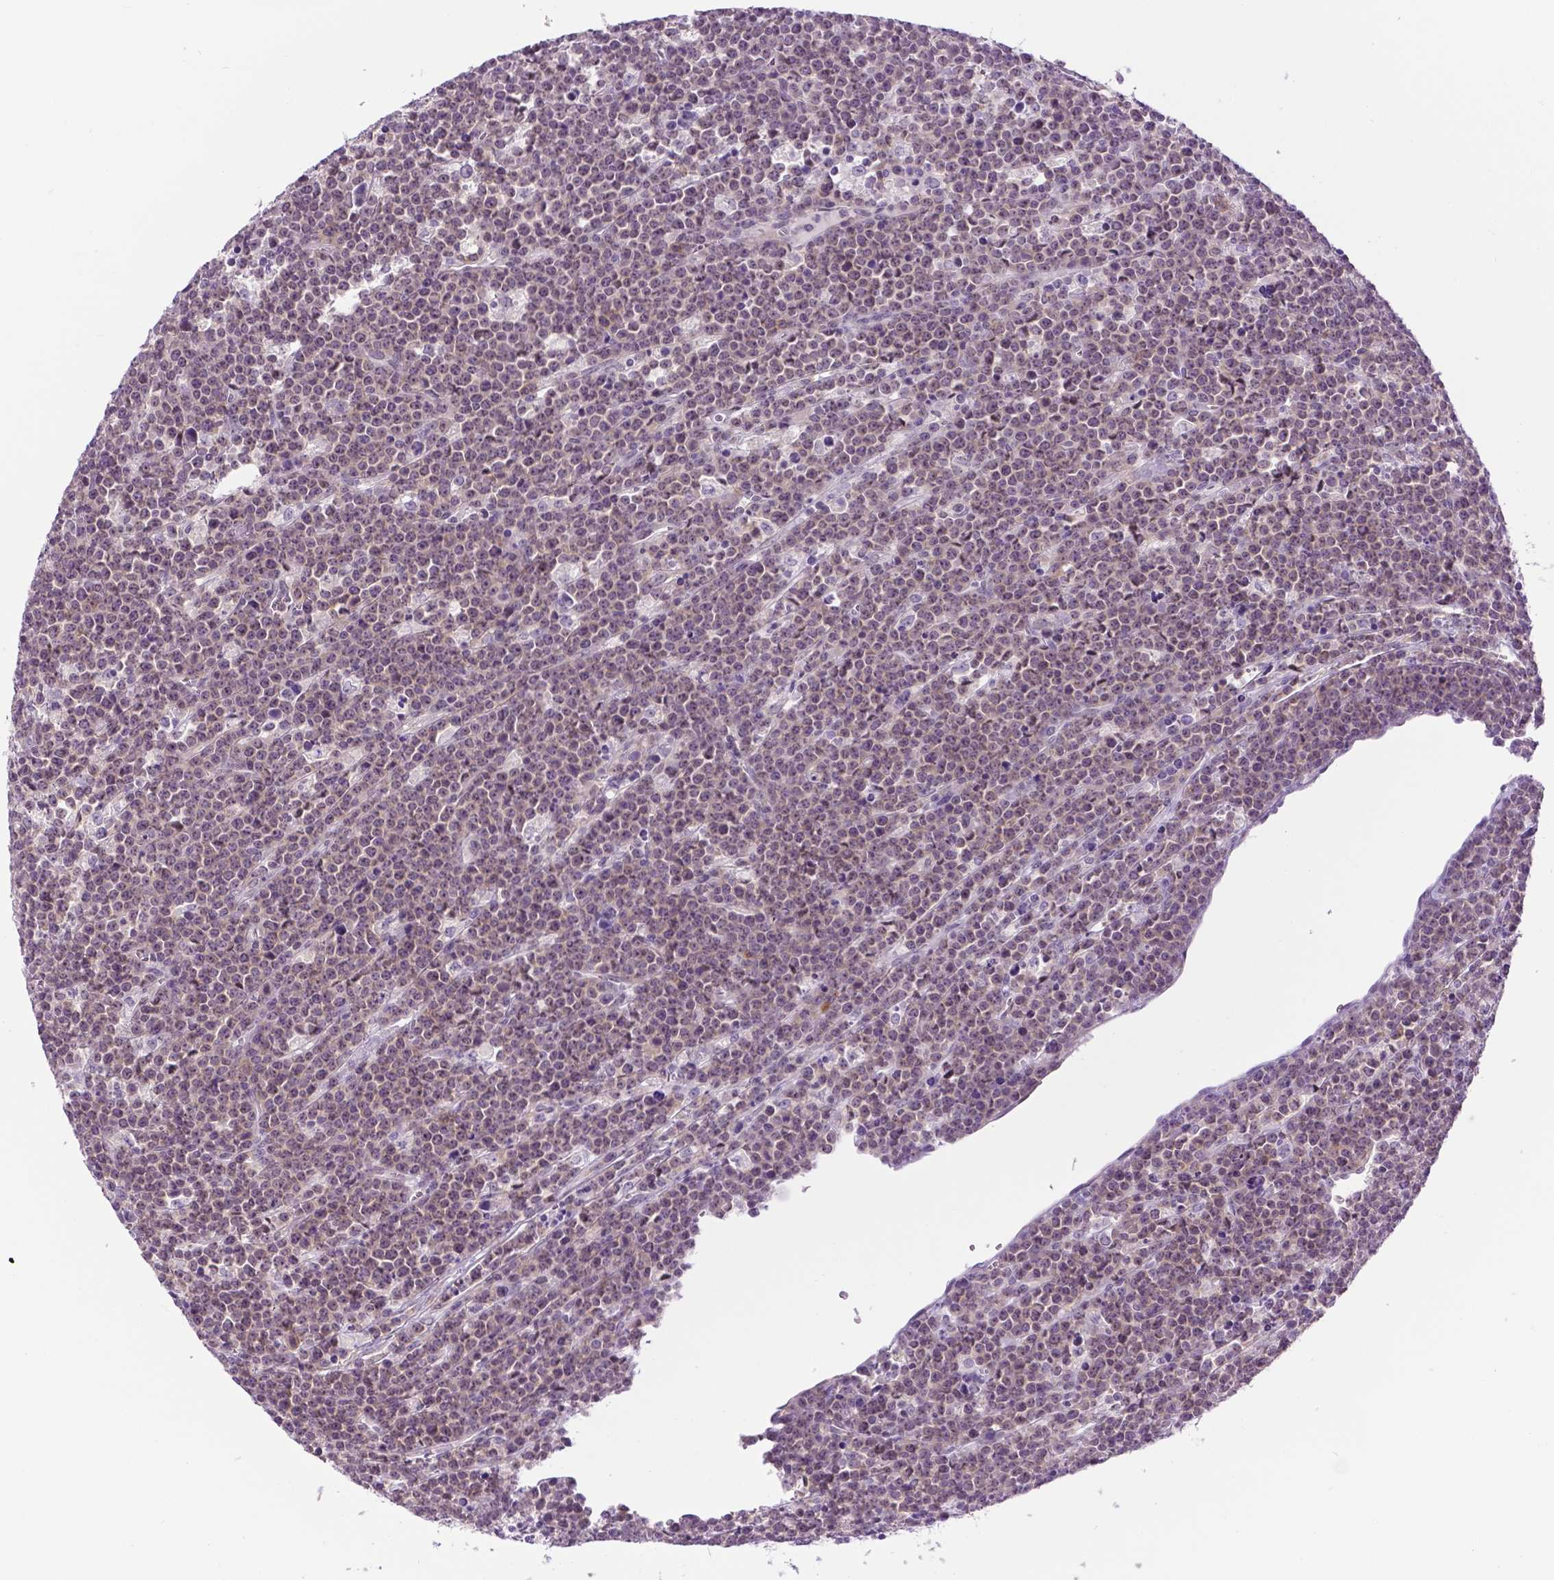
{"staining": {"intensity": "negative", "quantity": "none", "location": "none"}, "tissue": "lymphoma", "cell_type": "Tumor cells", "image_type": "cancer", "snomed": [{"axis": "morphology", "description": "Malignant lymphoma, non-Hodgkin's type, High grade"}, {"axis": "topography", "description": "Ovary"}], "caption": "Protein analysis of lymphoma demonstrates no significant positivity in tumor cells. (DAB IHC visualized using brightfield microscopy, high magnification).", "gene": "DENND4A", "patient": {"sex": "female", "age": 56}}